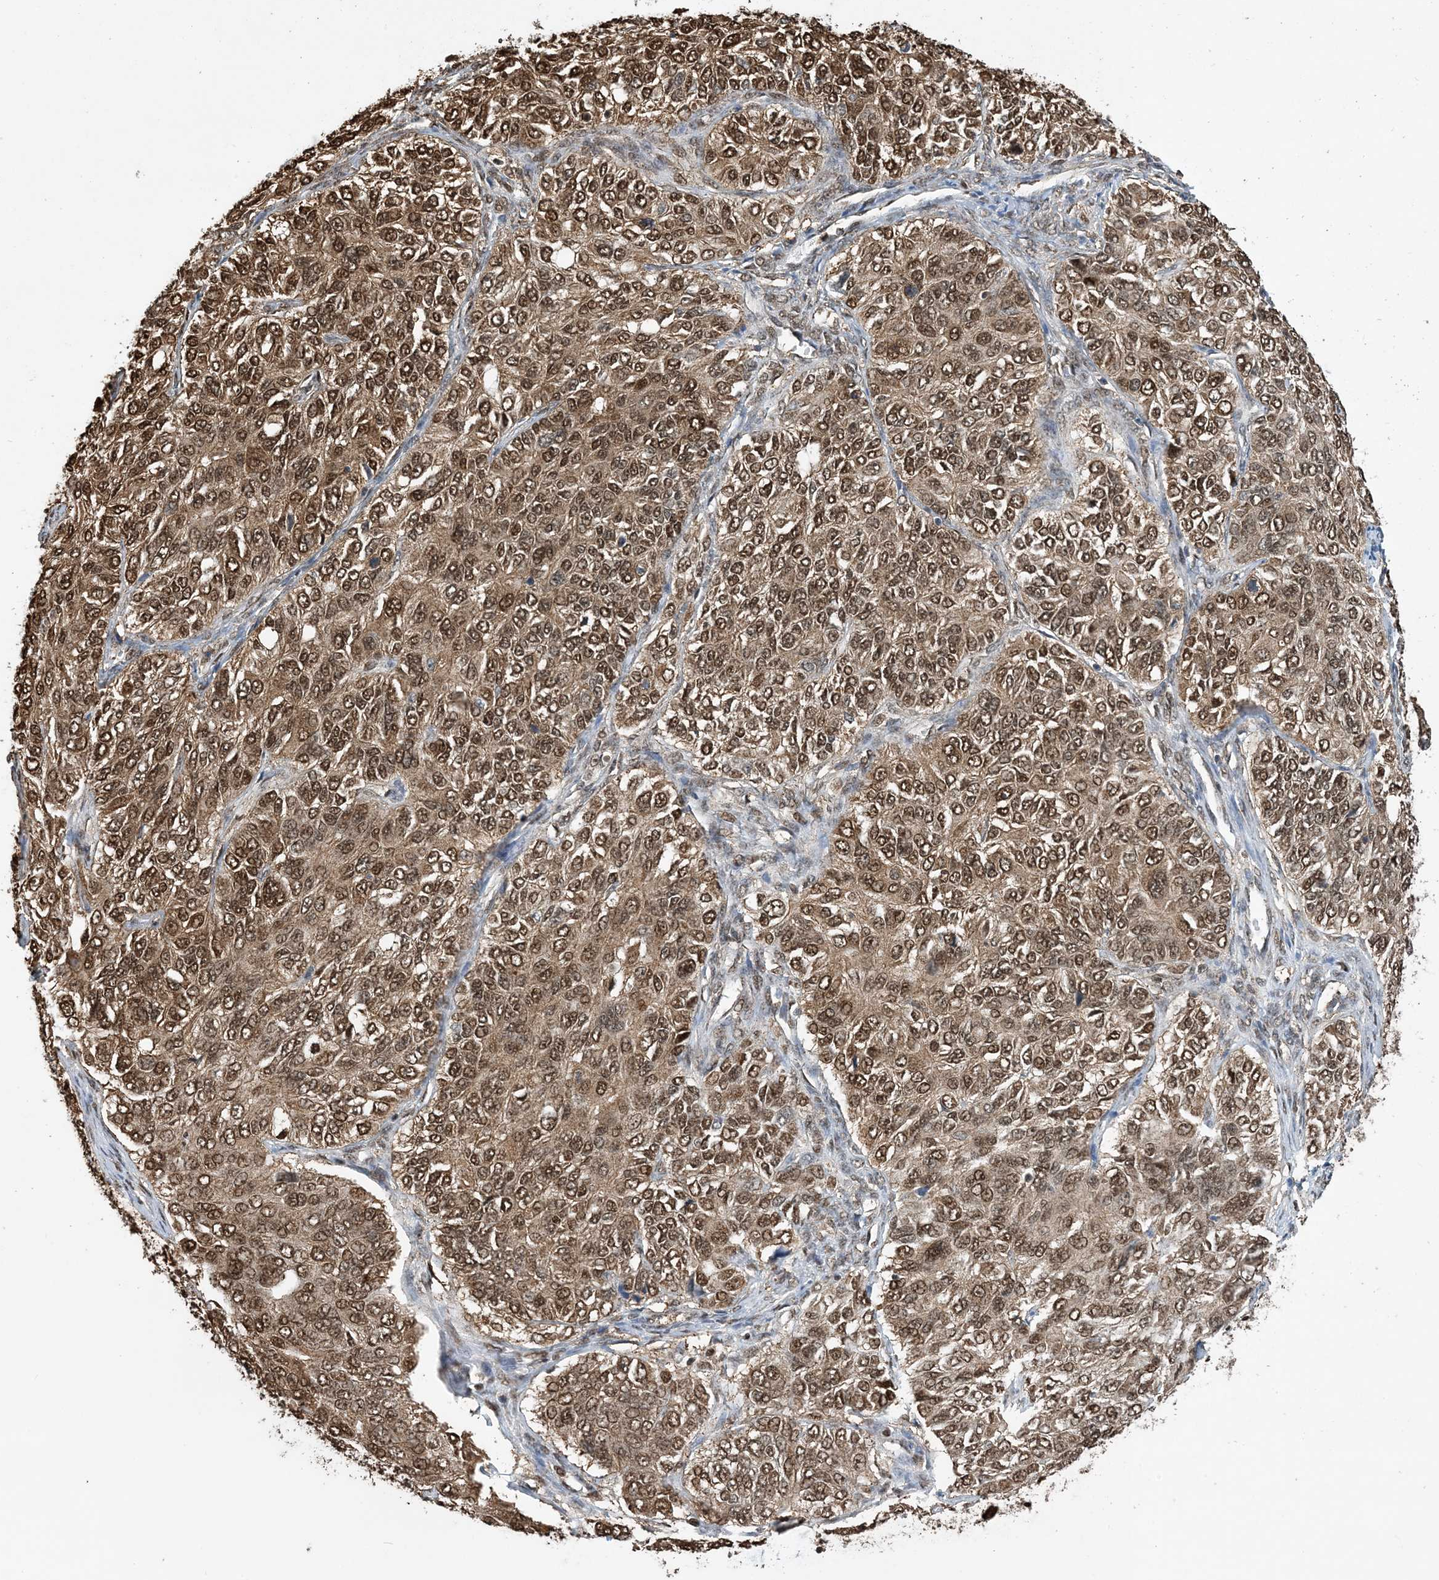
{"staining": {"intensity": "moderate", "quantity": ">75%", "location": "cytoplasmic/membranous,nuclear"}, "tissue": "ovarian cancer", "cell_type": "Tumor cells", "image_type": "cancer", "snomed": [{"axis": "morphology", "description": "Carcinoma, endometroid"}, {"axis": "topography", "description": "Ovary"}], "caption": "A histopathology image of endometroid carcinoma (ovarian) stained for a protein exhibits moderate cytoplasmic/membranous and nuclear brown staining in tumor cells.", "gene": "HSPA1A", "patient": {"sex": "female", "age": 51}}